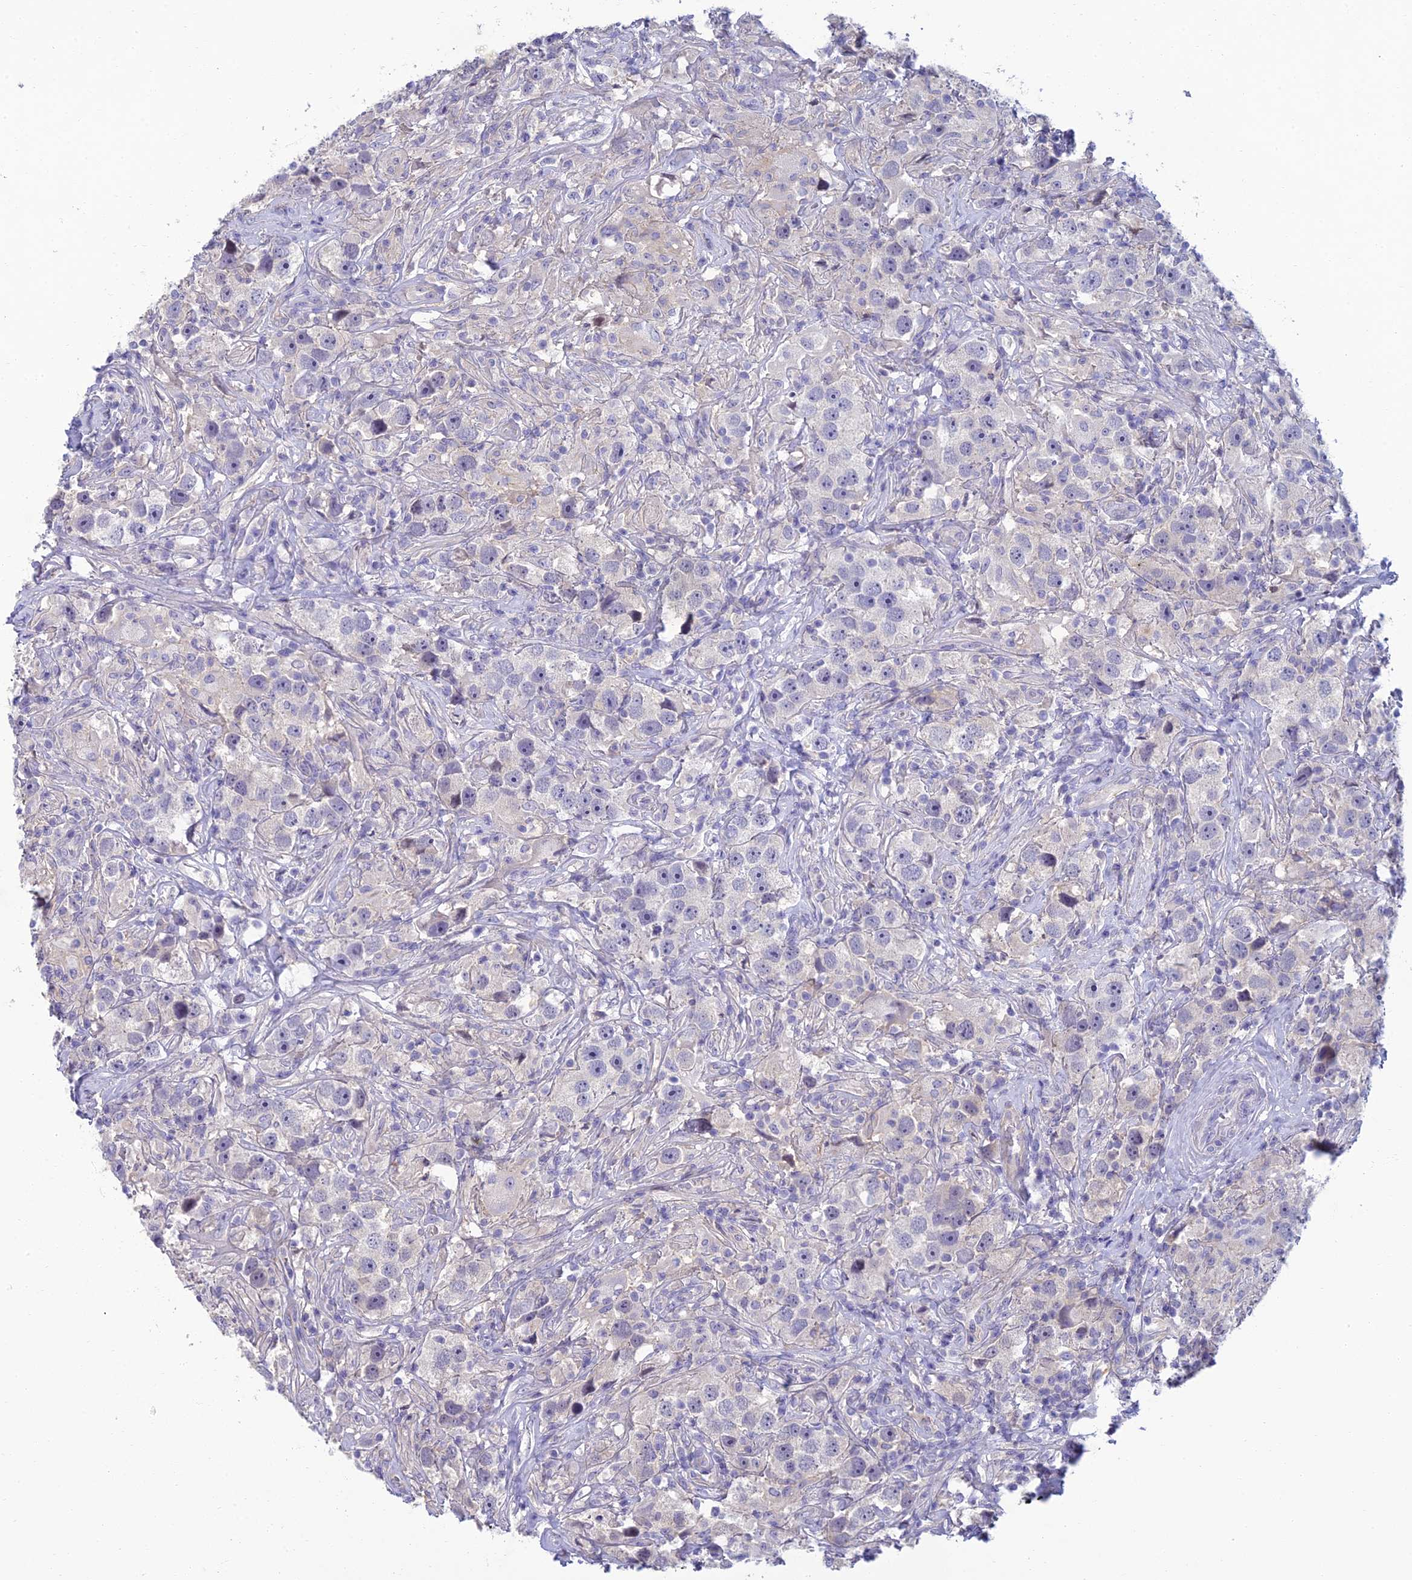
{"staining": {"intensity": "negative", "quantity": "none", "location": "none"}, "tissue": "testis cancer", "cell_type": "Tumor cells", "image_type": "cancer", "snomed": [{"axis": "morphology", "description": "Seminoma, NOS"}, {"axis": "topography", "description": "Testis"}], "caption": "This histopathology image is of seminoma (testis) stained with immunohistochemistry (IHC) to label a protein in brown with the nuclei are counter-stained blue. There is no positivity in tumor cells.", "gene": "NEURL1", "patient": {"sex": "male", "age": 49}}